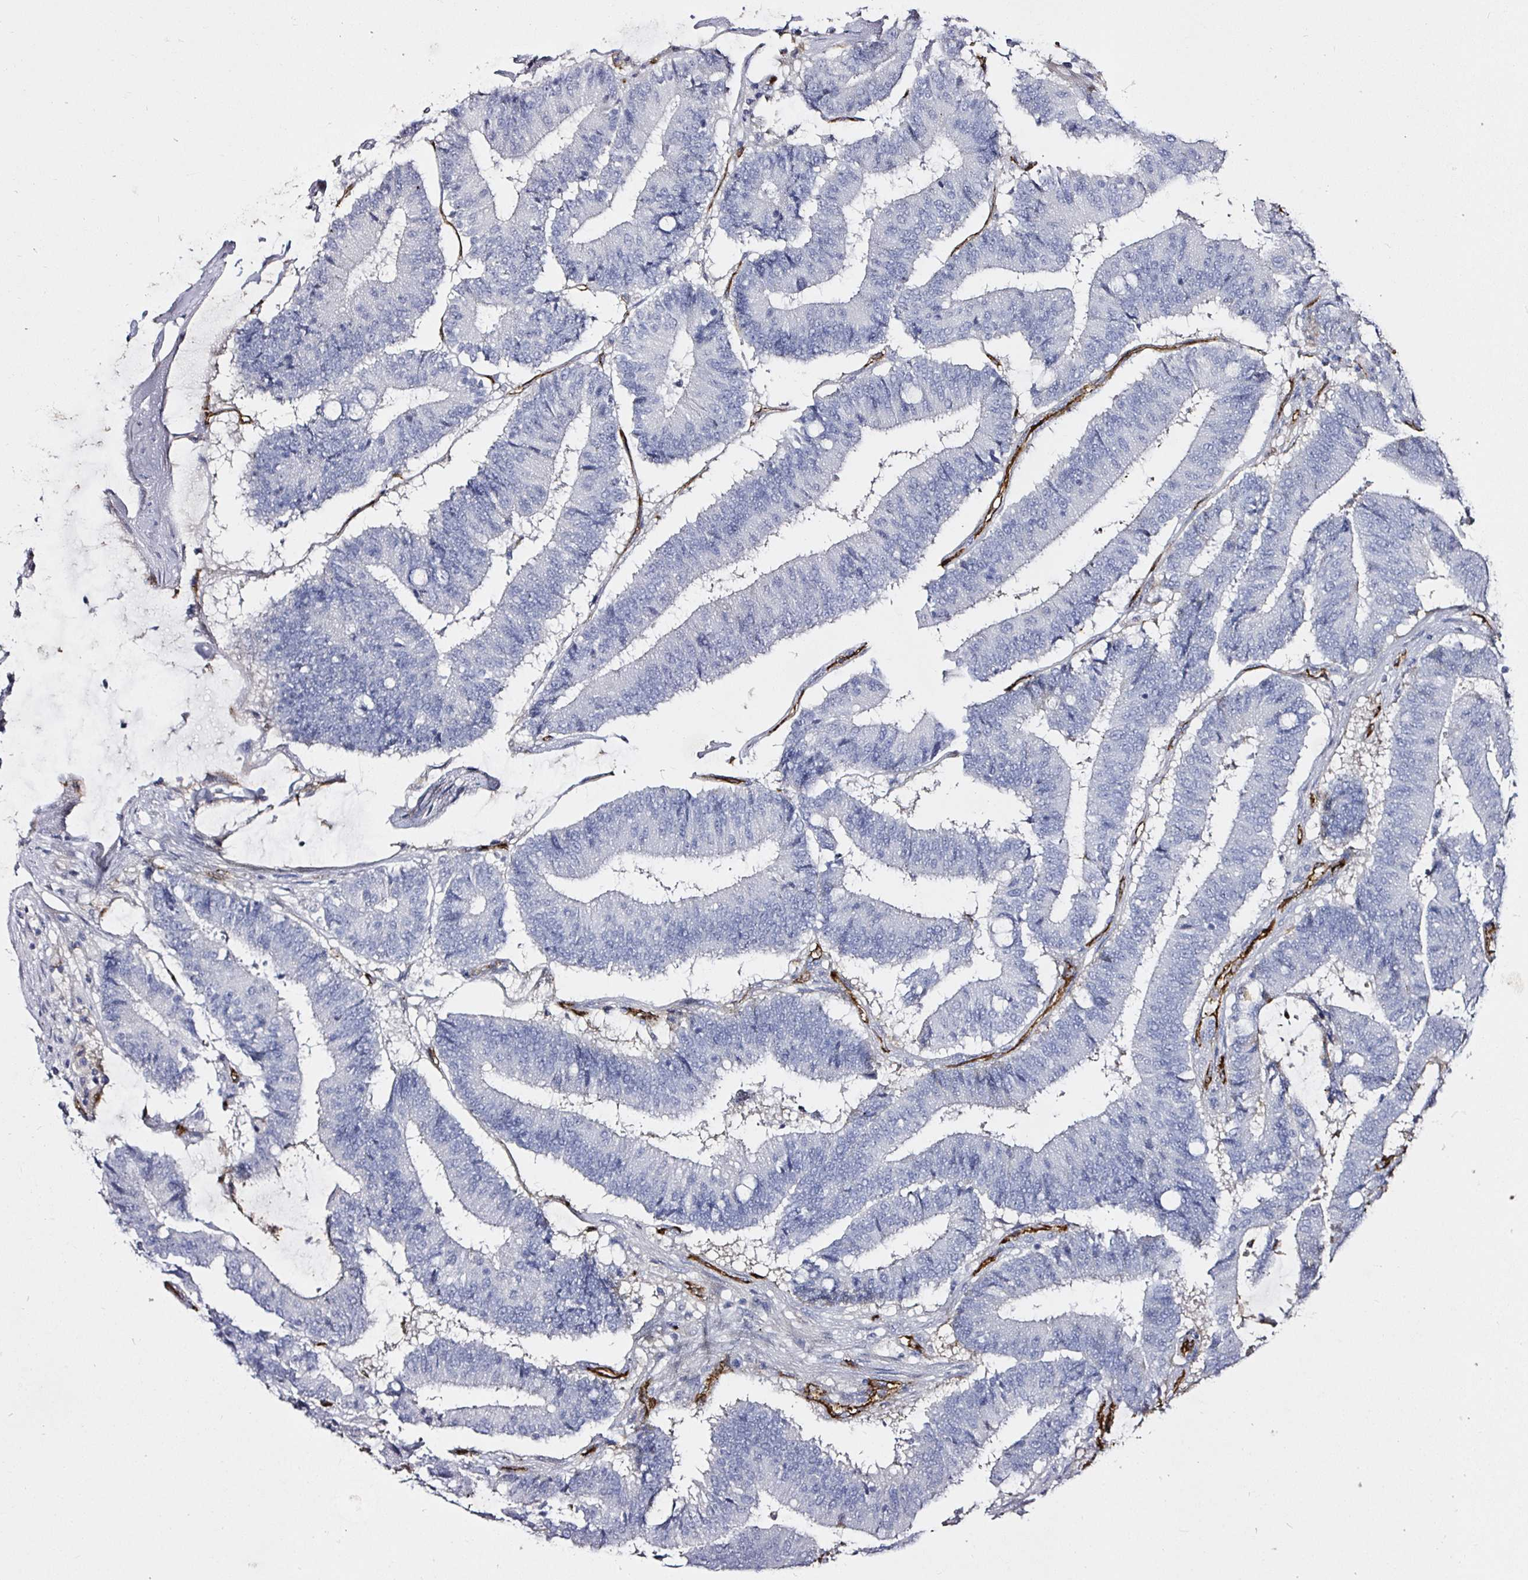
{"staining": {"intensity": "negative", "quantity": "none", "location": "none"}, "tissue": "colorectal cancer", "cell_type": "Tumor cells", "image_type": "cancer", "snomed": [{"axis": "morphology", "description": "Adenocarcinoma, NOS"}, {"axis": "topography", "description": "Colon"}], "caption": "IHC of human colorectal adenocarcinoma demonstrates no positivity in tumor cells.", "gene": "ACSBG2", "patient": {"sex": "female", "age": 43}}